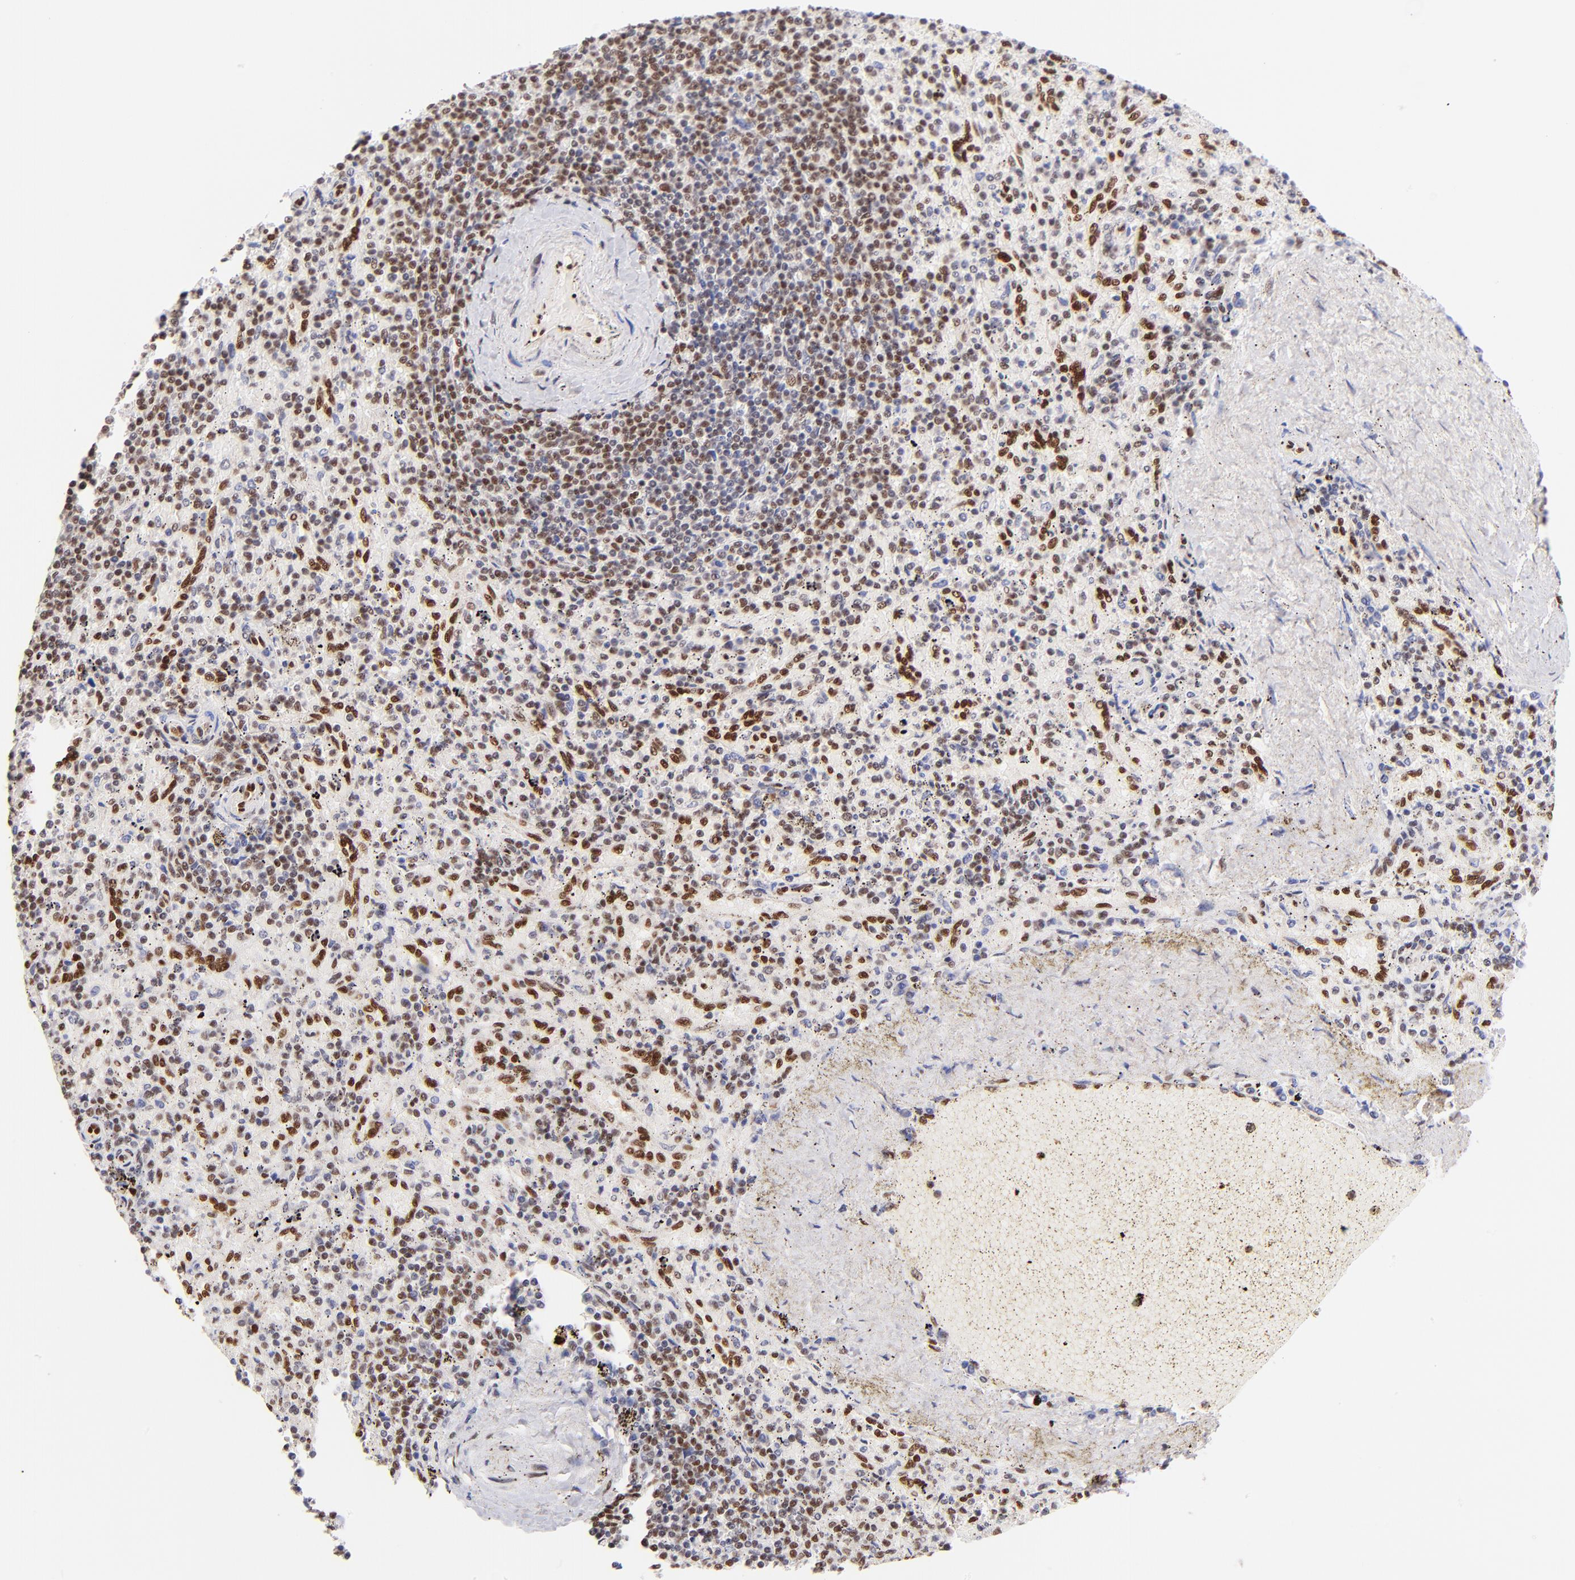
{"staining": {"intensity": "strong", "quantity": ">75%", "location": "nuclear"}, "tissue": "spleen", "cell_type": "Cells in red pulp", "image_type": "normal", "snomed": [{"axis": "morphology", "description": "Normal tissue, NOS"}, {"axis": "topography", "description": "Spleen"}], "caption": "Immunohistochemistry micrograph of benign spleen: human spleen stained using IHC shows high levels of strong protein expression localized specifically in the nuclear of cells in red pulp, appearing as a nuclear brown color.", "gene": "MIDEAS", "patient": {"sex": "female", "age": 43}}